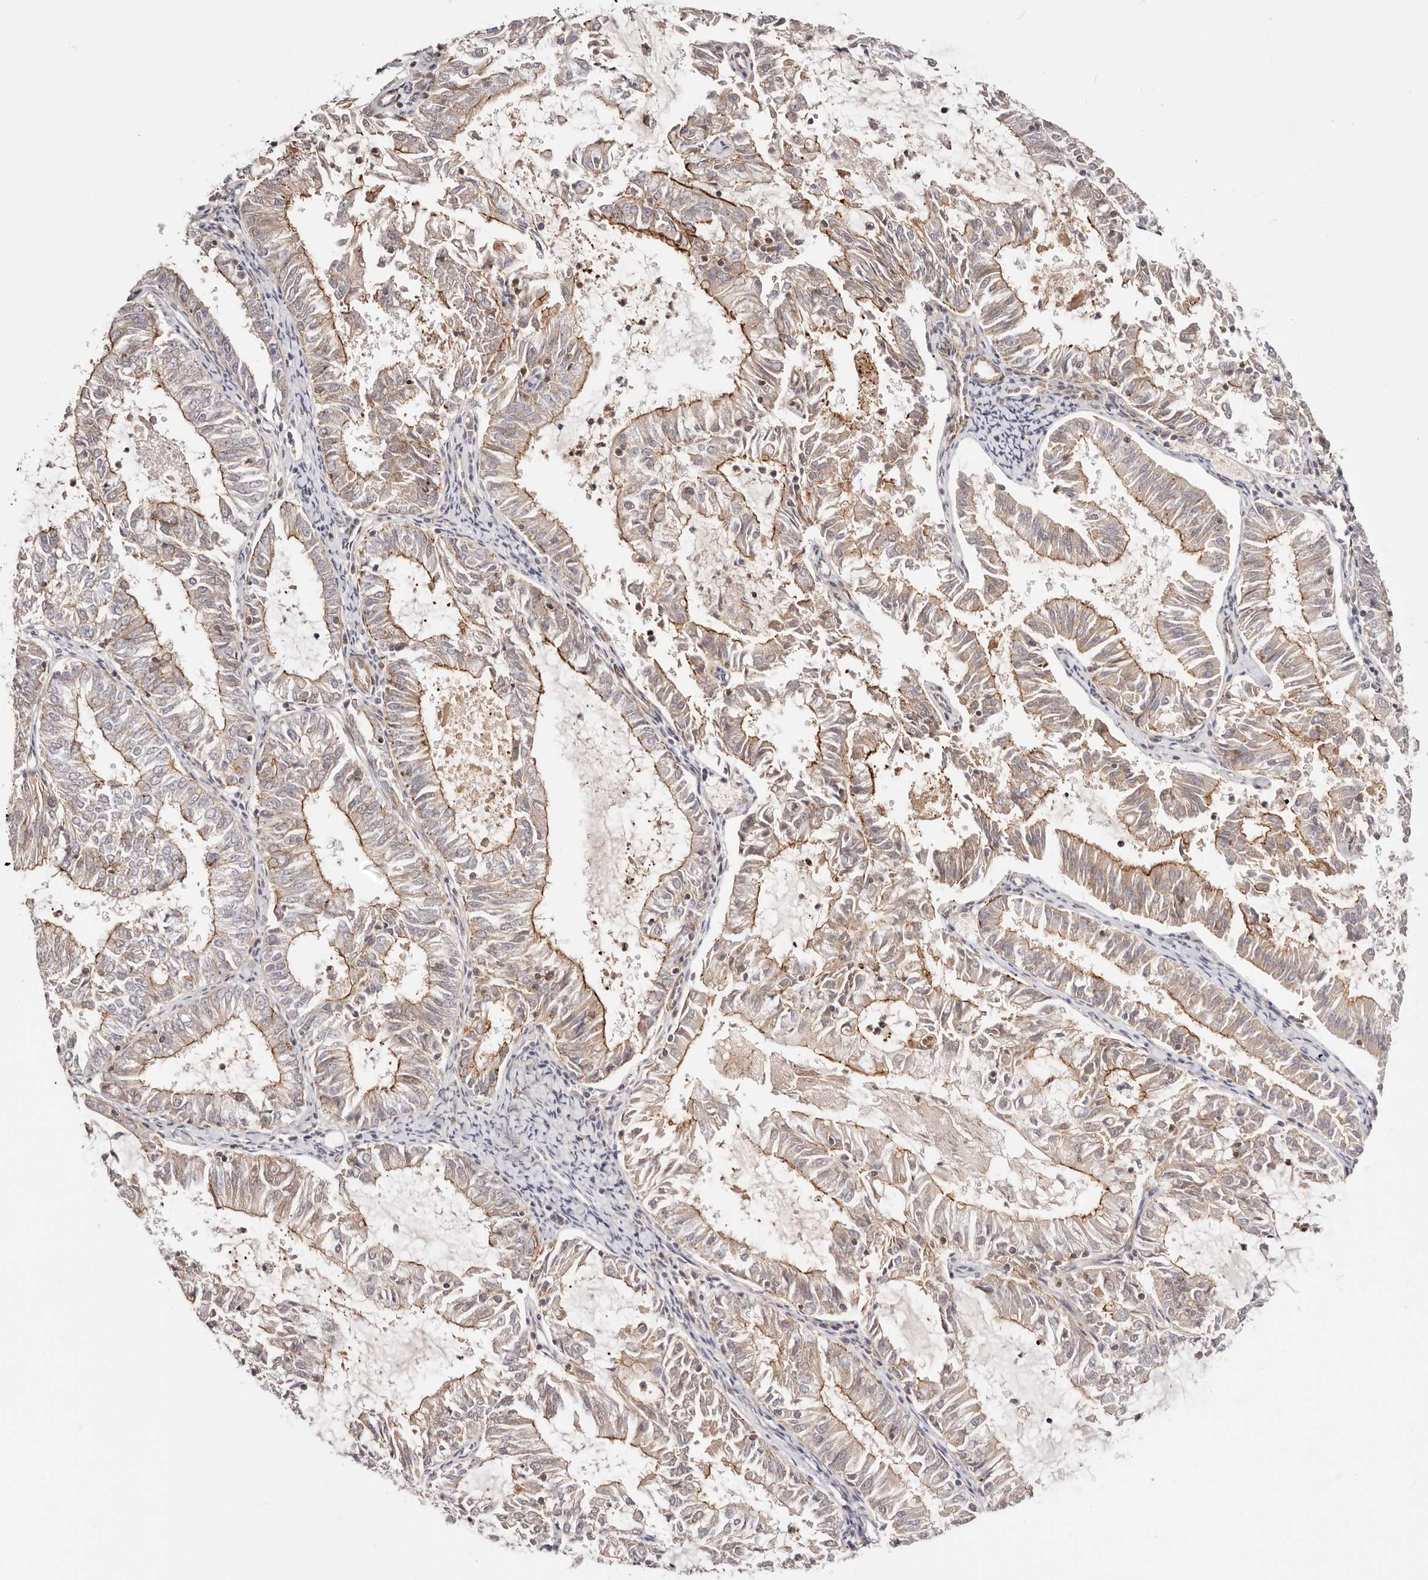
{"staining": {"intensity": "moderate", "quantity": ">75%", "location": "cytoplasmic/membranous"}, "tissue": "endometrial cancer", "cell_type": "Tumor cells", "image_type": "cancer", "snomed": [{"axis": "morphology", "description": "Adenocarcinoma, NOS"}, {"axis": "topography", "description": "Endometrium"}], "caption": "DAB immunohistochemical staining of human endometrial cancer (adenocarcinoma) displays moderate cytoplasmic/membranous protein expression in approximately >75% of tumor cells.", "gene": "SLC35B2", "patient": {"sex": "female", "age": 57}}